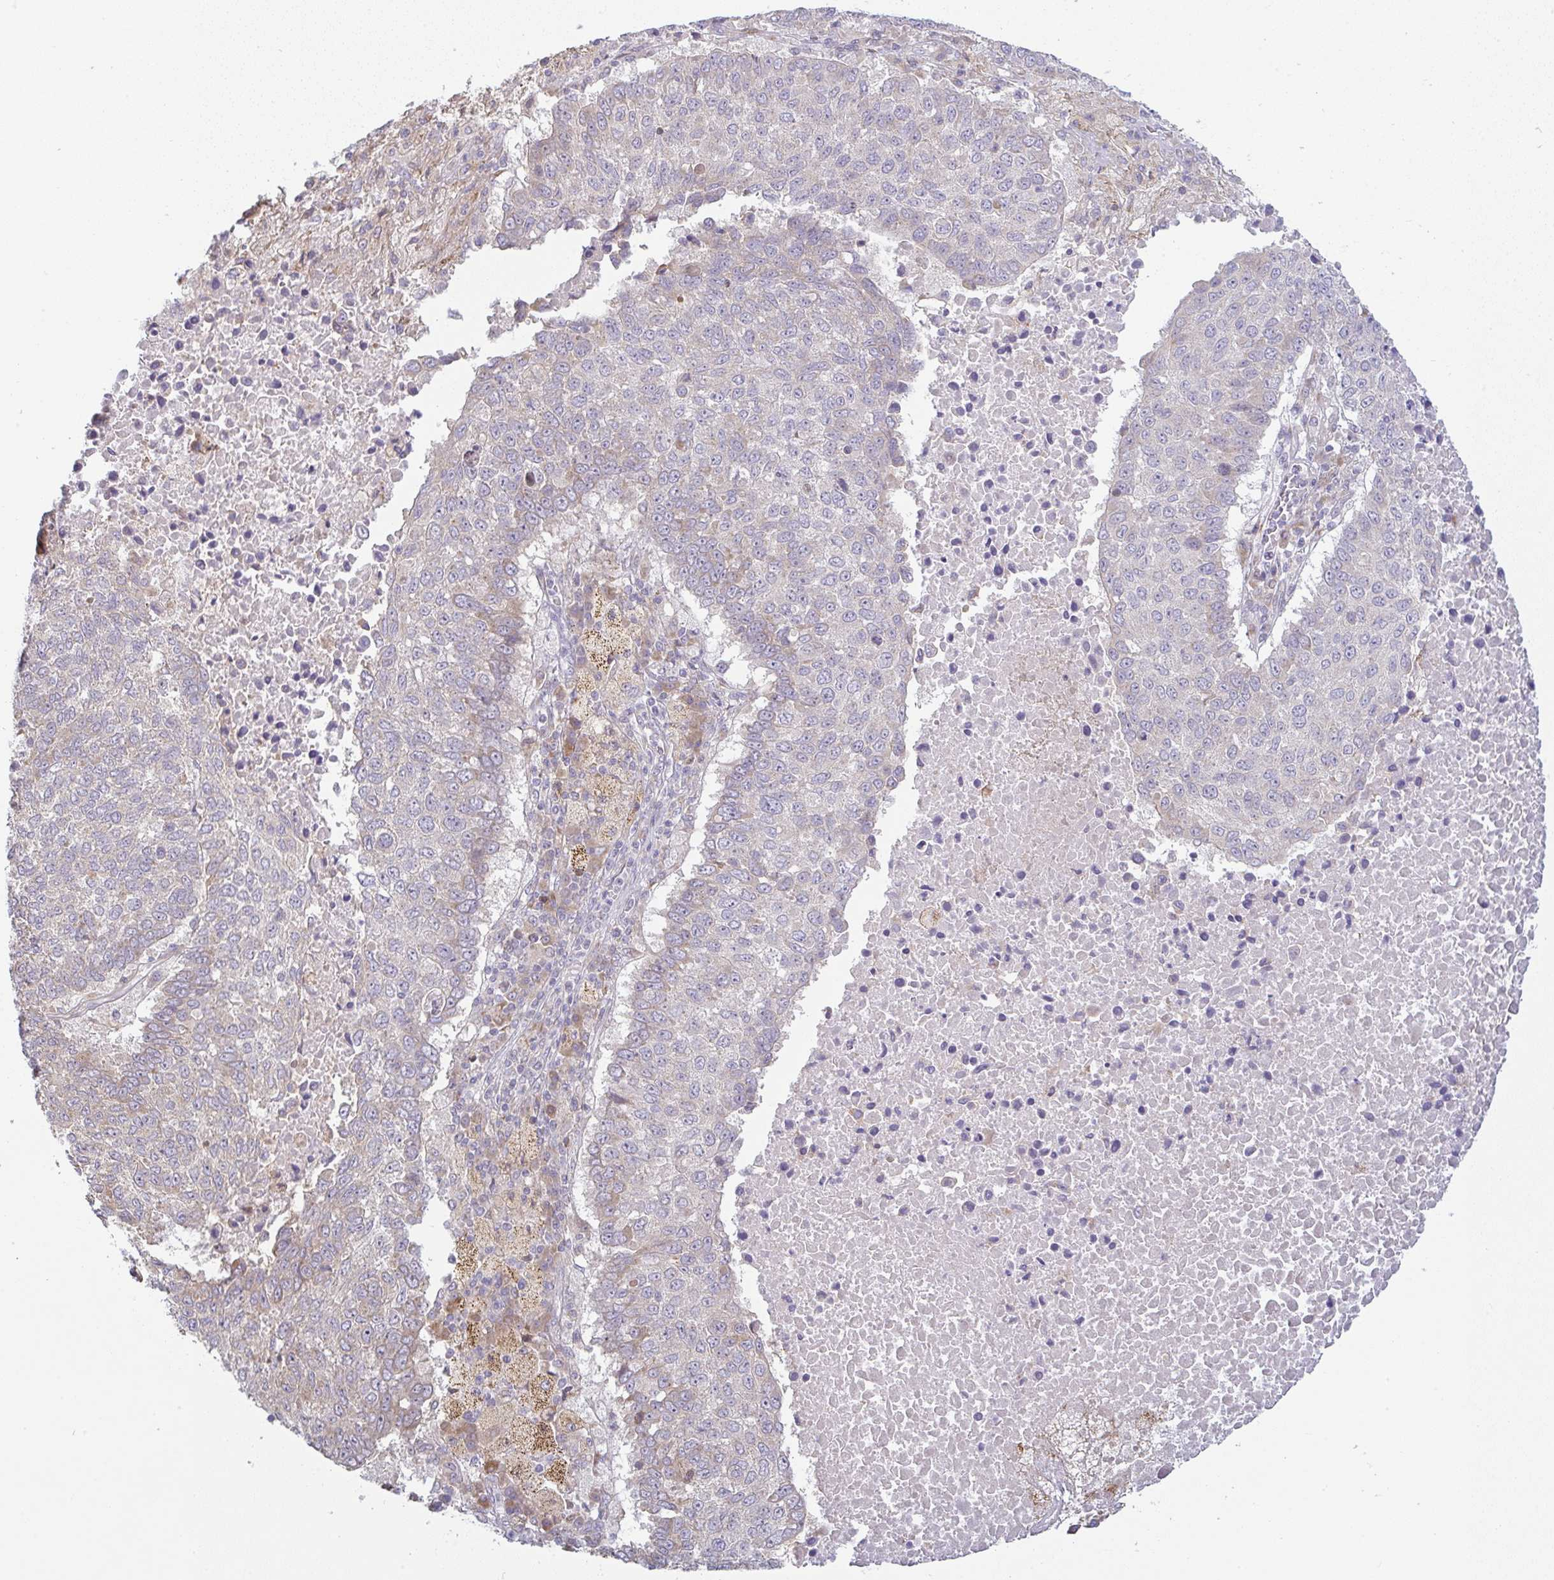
{"staining": {"intensity": "weak", "quantity": "<25%", "location": "cytoplasmic/membranous"}, "tissue": "lung cancer", "cell_type": "Tumor cells", "image_type": "cancer", "snomed": [{"axis": "morphology", "description": "Squamous cell carcinoma, NOS"}, {"axis": "topography", "description": "Lung"}], "caption": "Immunohistochemistry image of neoplastic tissue: squamous cell carcinoma (lung) stained with DAB (3,3'-diaminobenzidine) reveals no significant protein positivity in tumor cells.", "gene": "MOB1A", "patient": {"sex": "male", "age": 73}}